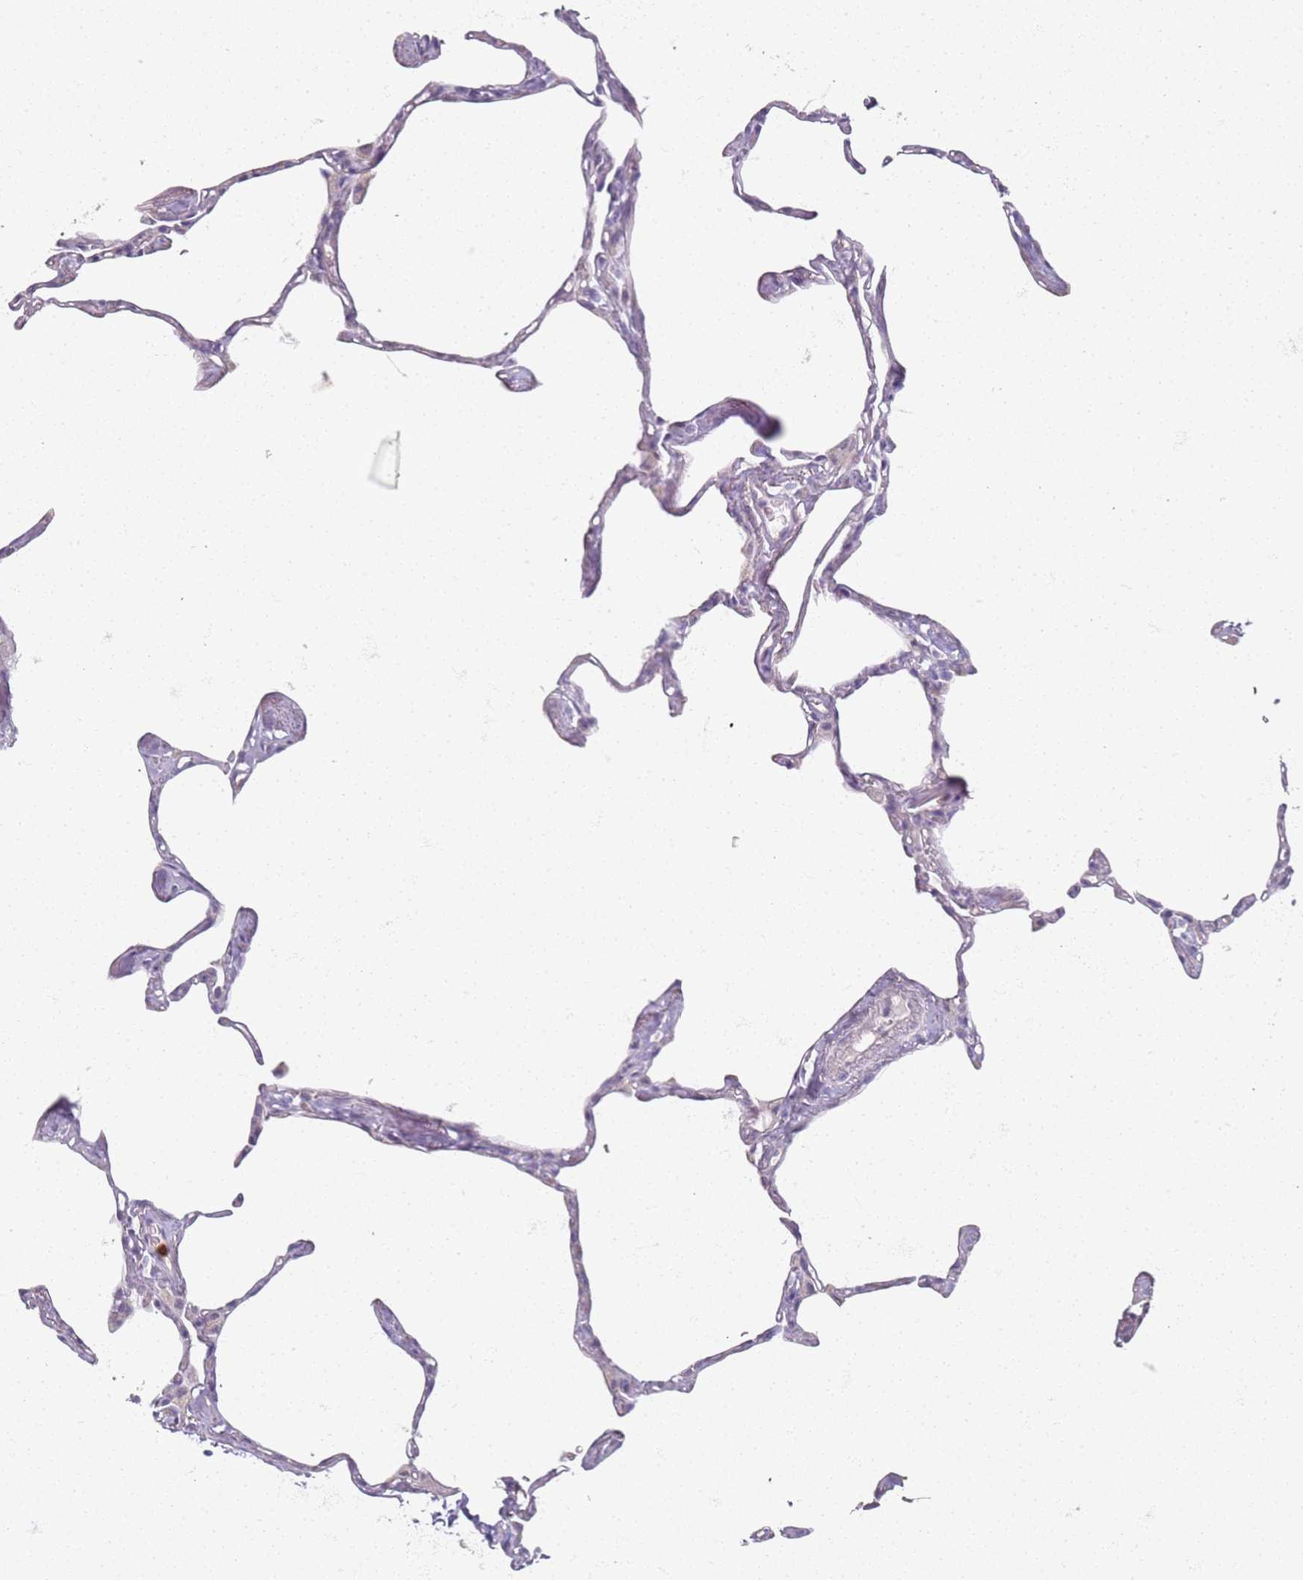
{"staining": {"intensity": "negative", "quantity": "none", "location": "none"}, "tissue": "lung", "cell_type": "Alveolar cells", "image_type": "normal", "snomed": [{"axis": "morphology", "description": "Normal tissue, NOS"}, {"axis": "topography", "description": "Lung"}], "caption": "A high-resolution histopathology image shows IHC staining of unremarkable lung, which shows no significant positivity in alveolar cells.", "gene": "CD40LG", "patient": {"sex": "male", "age": 65}}